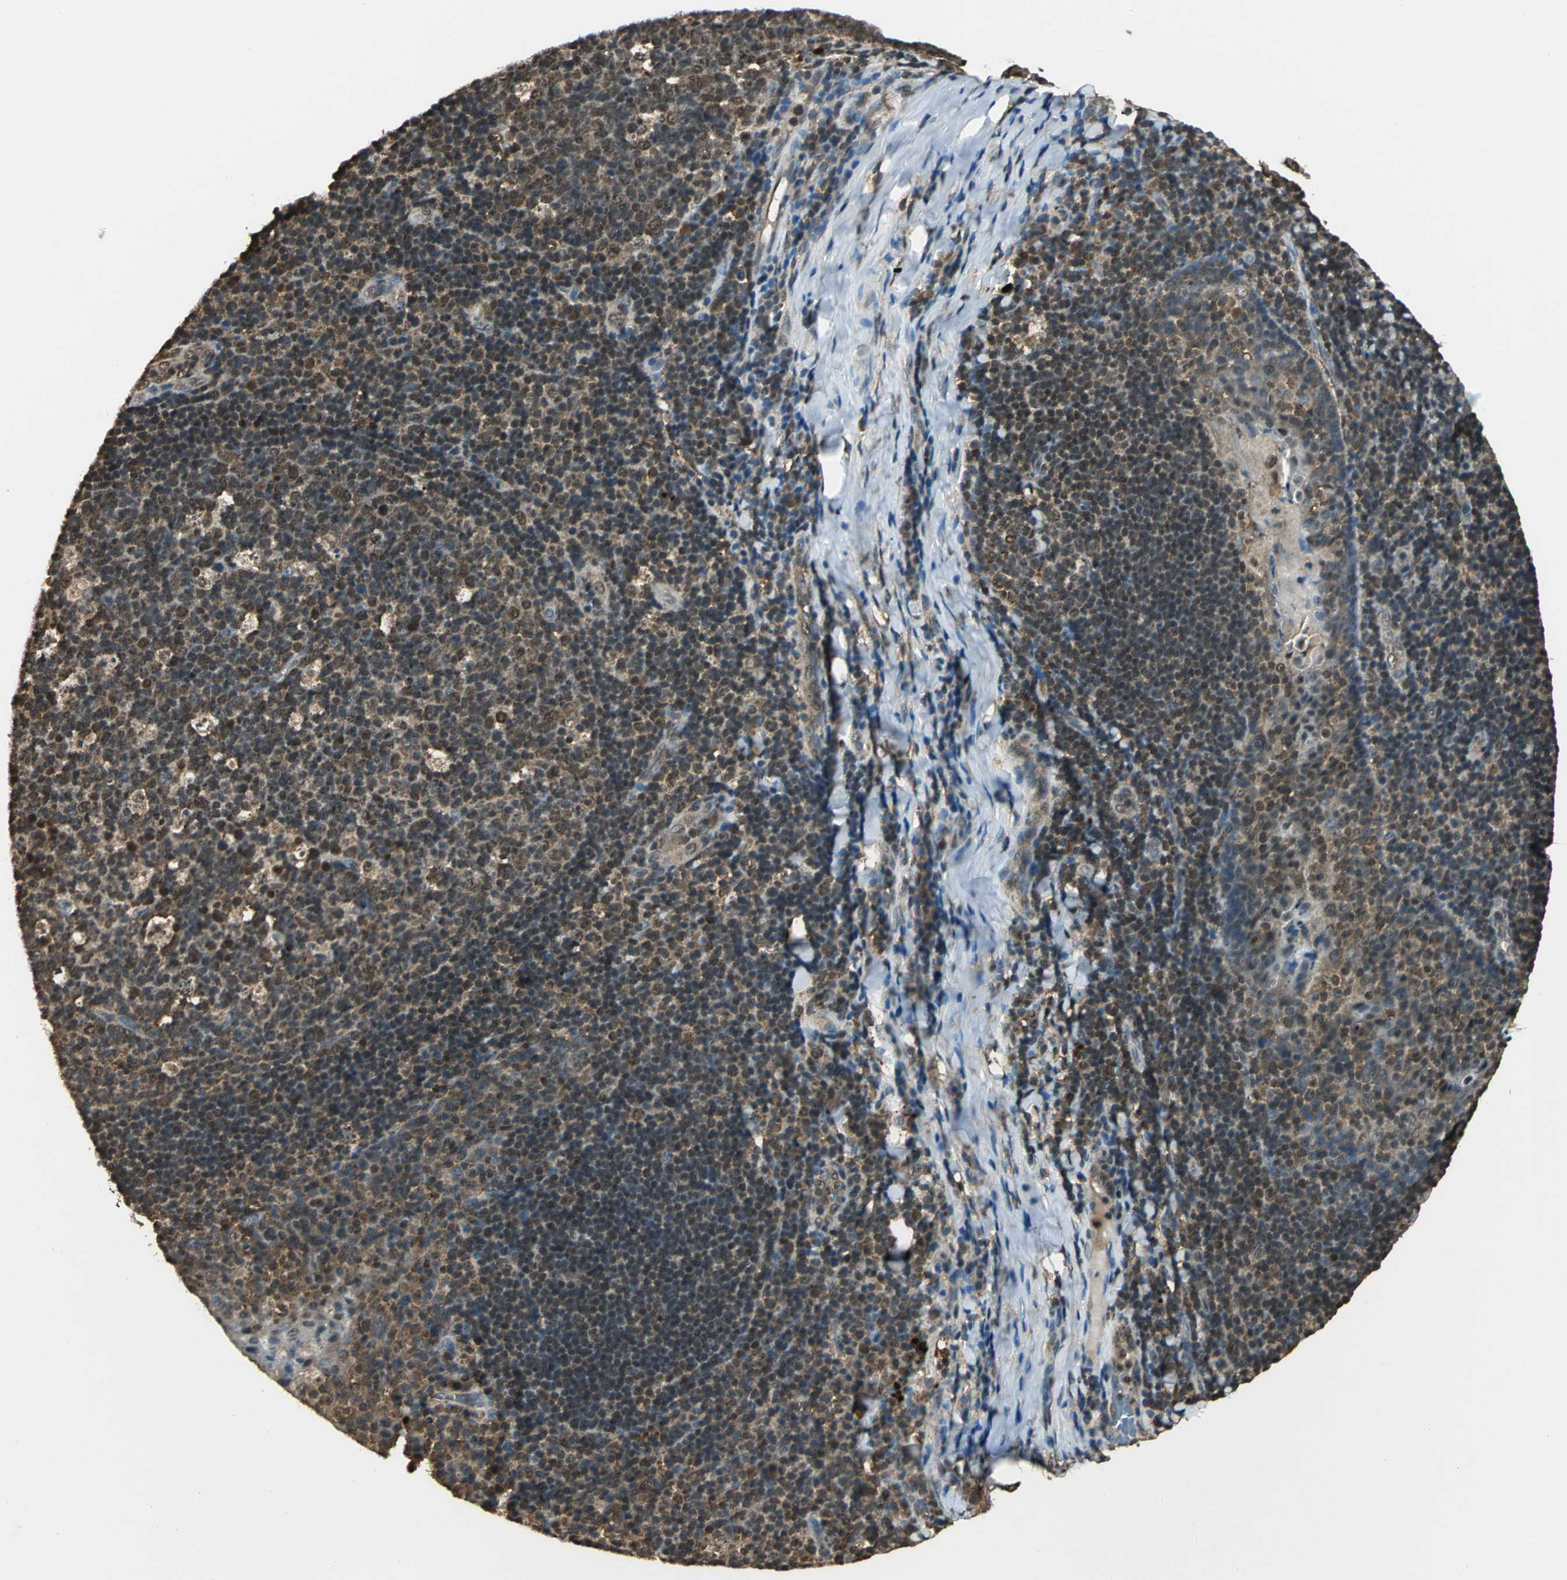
{"staining": {"intensity": "weak", "quantity": ">75%", "location": "cytoplasmic/membranous,nuclear"}, "tissue": "tonsil", "cell_type": "Germinal center cells", "image_type": "normal", "snomed": [{"axis": "morphology", "description": "Normal tissue, NOS"}, {"axis": "topography", "description": "Tonsil"}], "caption": "An image of tonsil stained for a protein demonstrates weak cytoplasmic/membranous,nuclear brown staining in germinal center cells.", "gene": "PPP1R13L", "patient": {"sex": "male", "age": 17}}